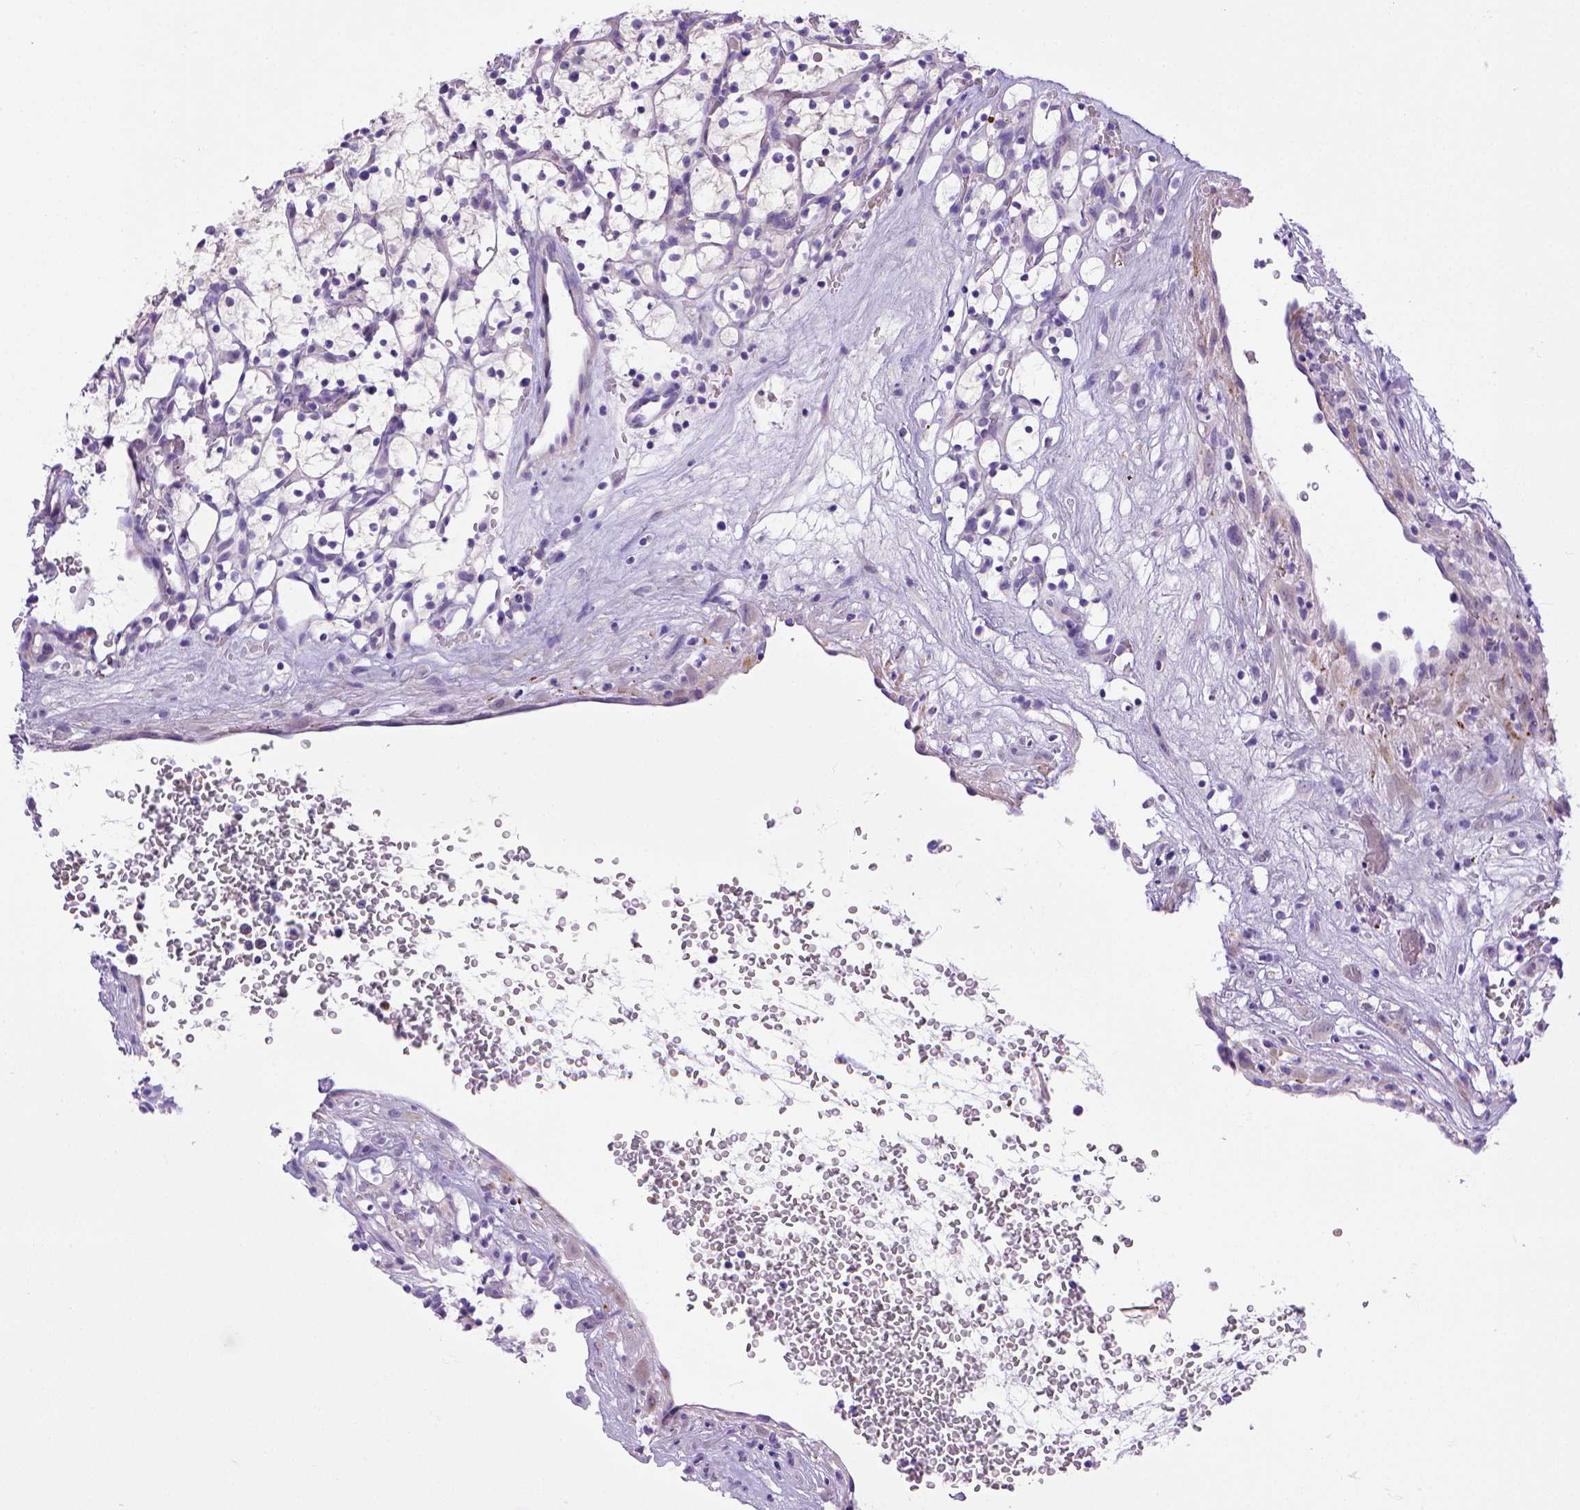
{"staining": {"intensity": "negative", "quantity": "none", "location": "none"}, "tissue": "renal cancer", "cell_type": "Tumor cells", "image_type": "cancer", "snomed": [{"axis": "morphology", "description": "Adenocarcinoma, NOS"}, {"axis": "topography", "description": "Kidney"}], "caption": "Tumor cells show no significant expression in renal adenocarcinoma.", "gene": "BAAT", "patient": {"sex": "female", "age": 64}}